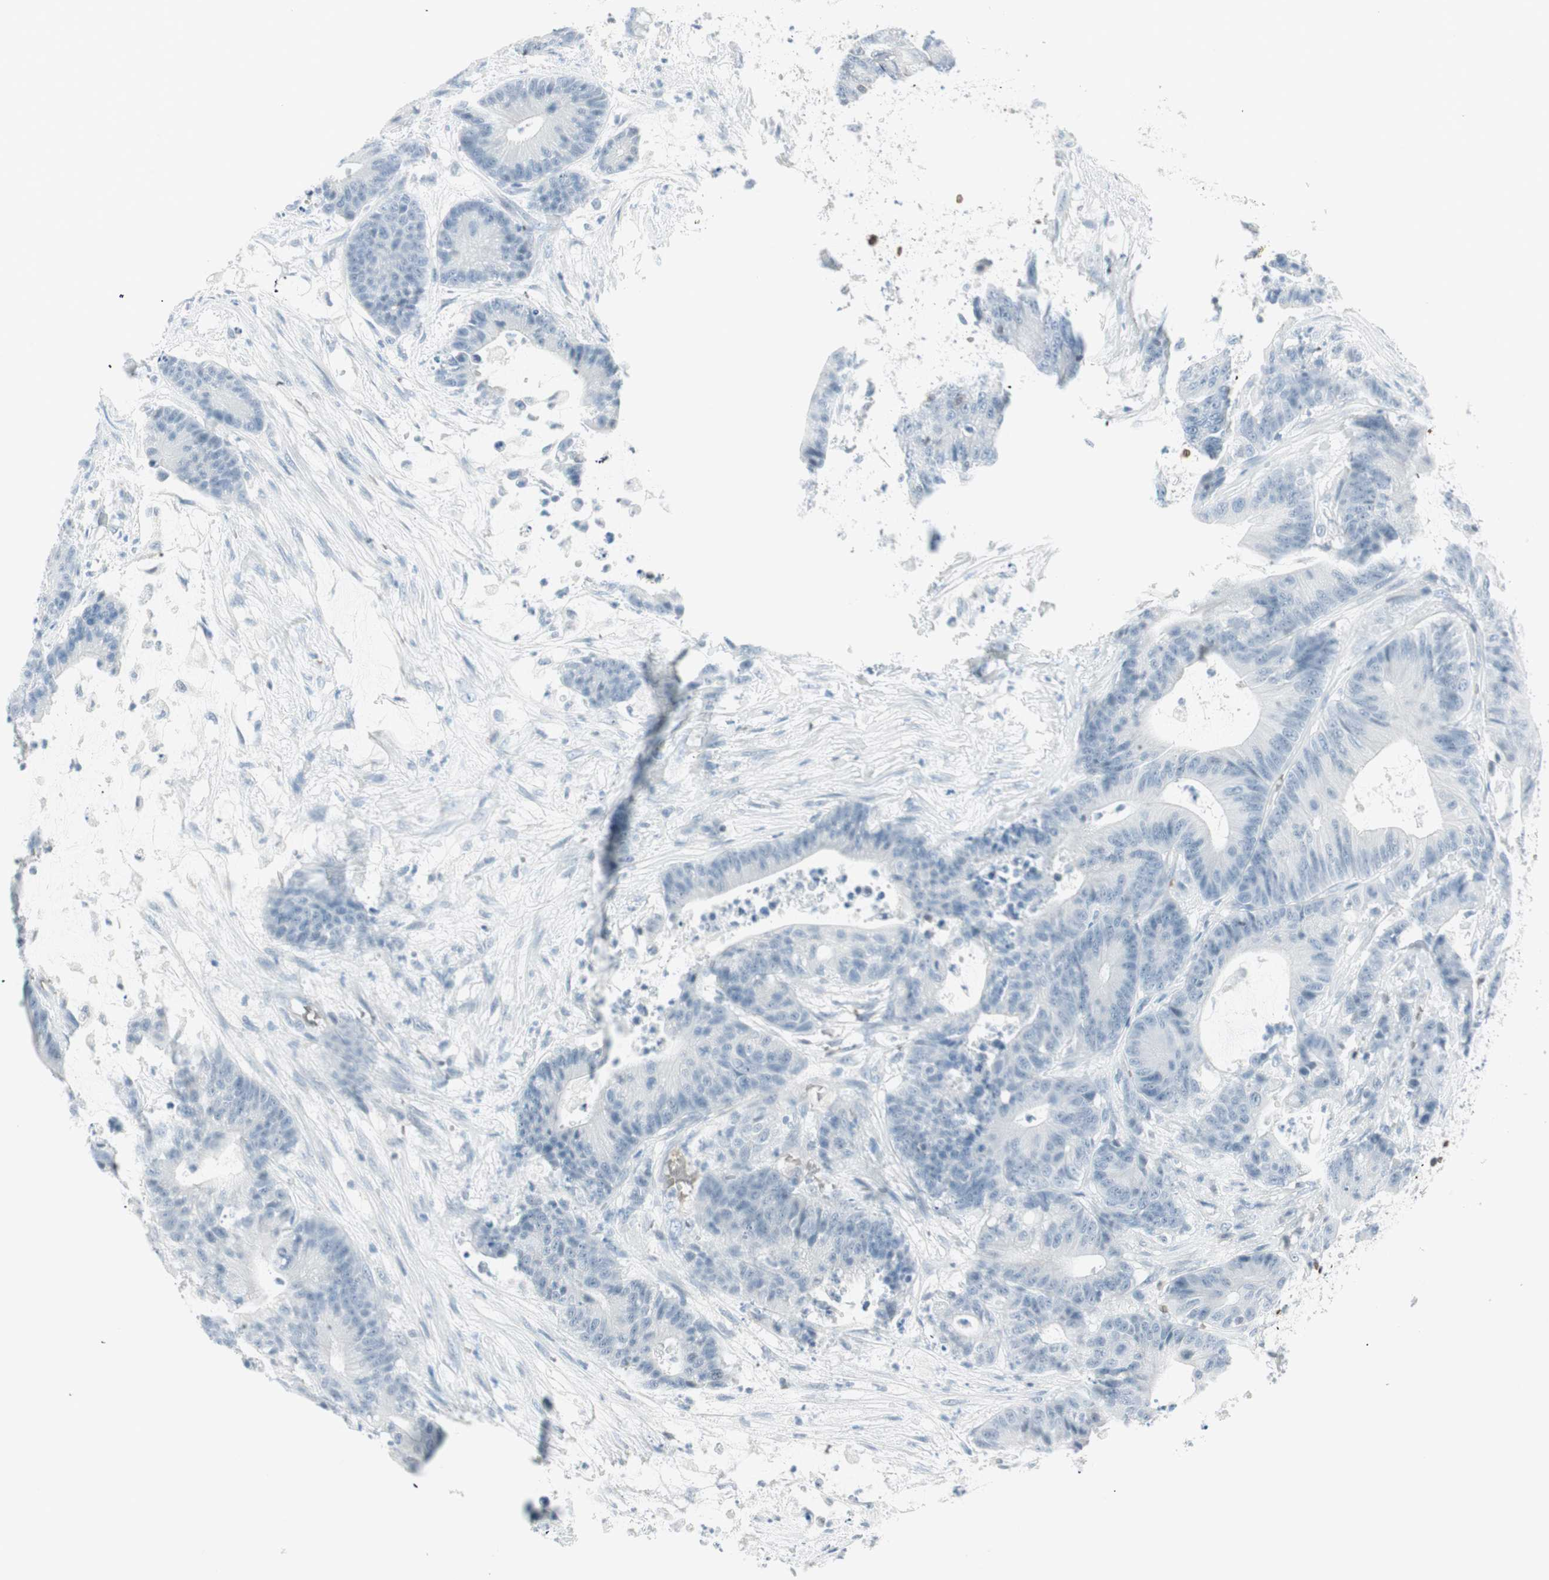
{"staining": {"intensity": "negative", "quantity": "none", "location": "none"}, "tissue": "colorectal cancer", "cell_type": "Tumor cells", "image_type": "cancer", "snomed": [{"axis": "morphology", "description": "Adenocarcinoma, NOS"}, {"axis": "topography", "description": "Colon"}], "caption": "This is a micrograph of immunohistochemistry staining of colorectal cancer (adenocarcinoma), which shows no positivity in tumor cells.", "gene": "MAP4K1", "patient": {"sex": "female", "age": 84}}